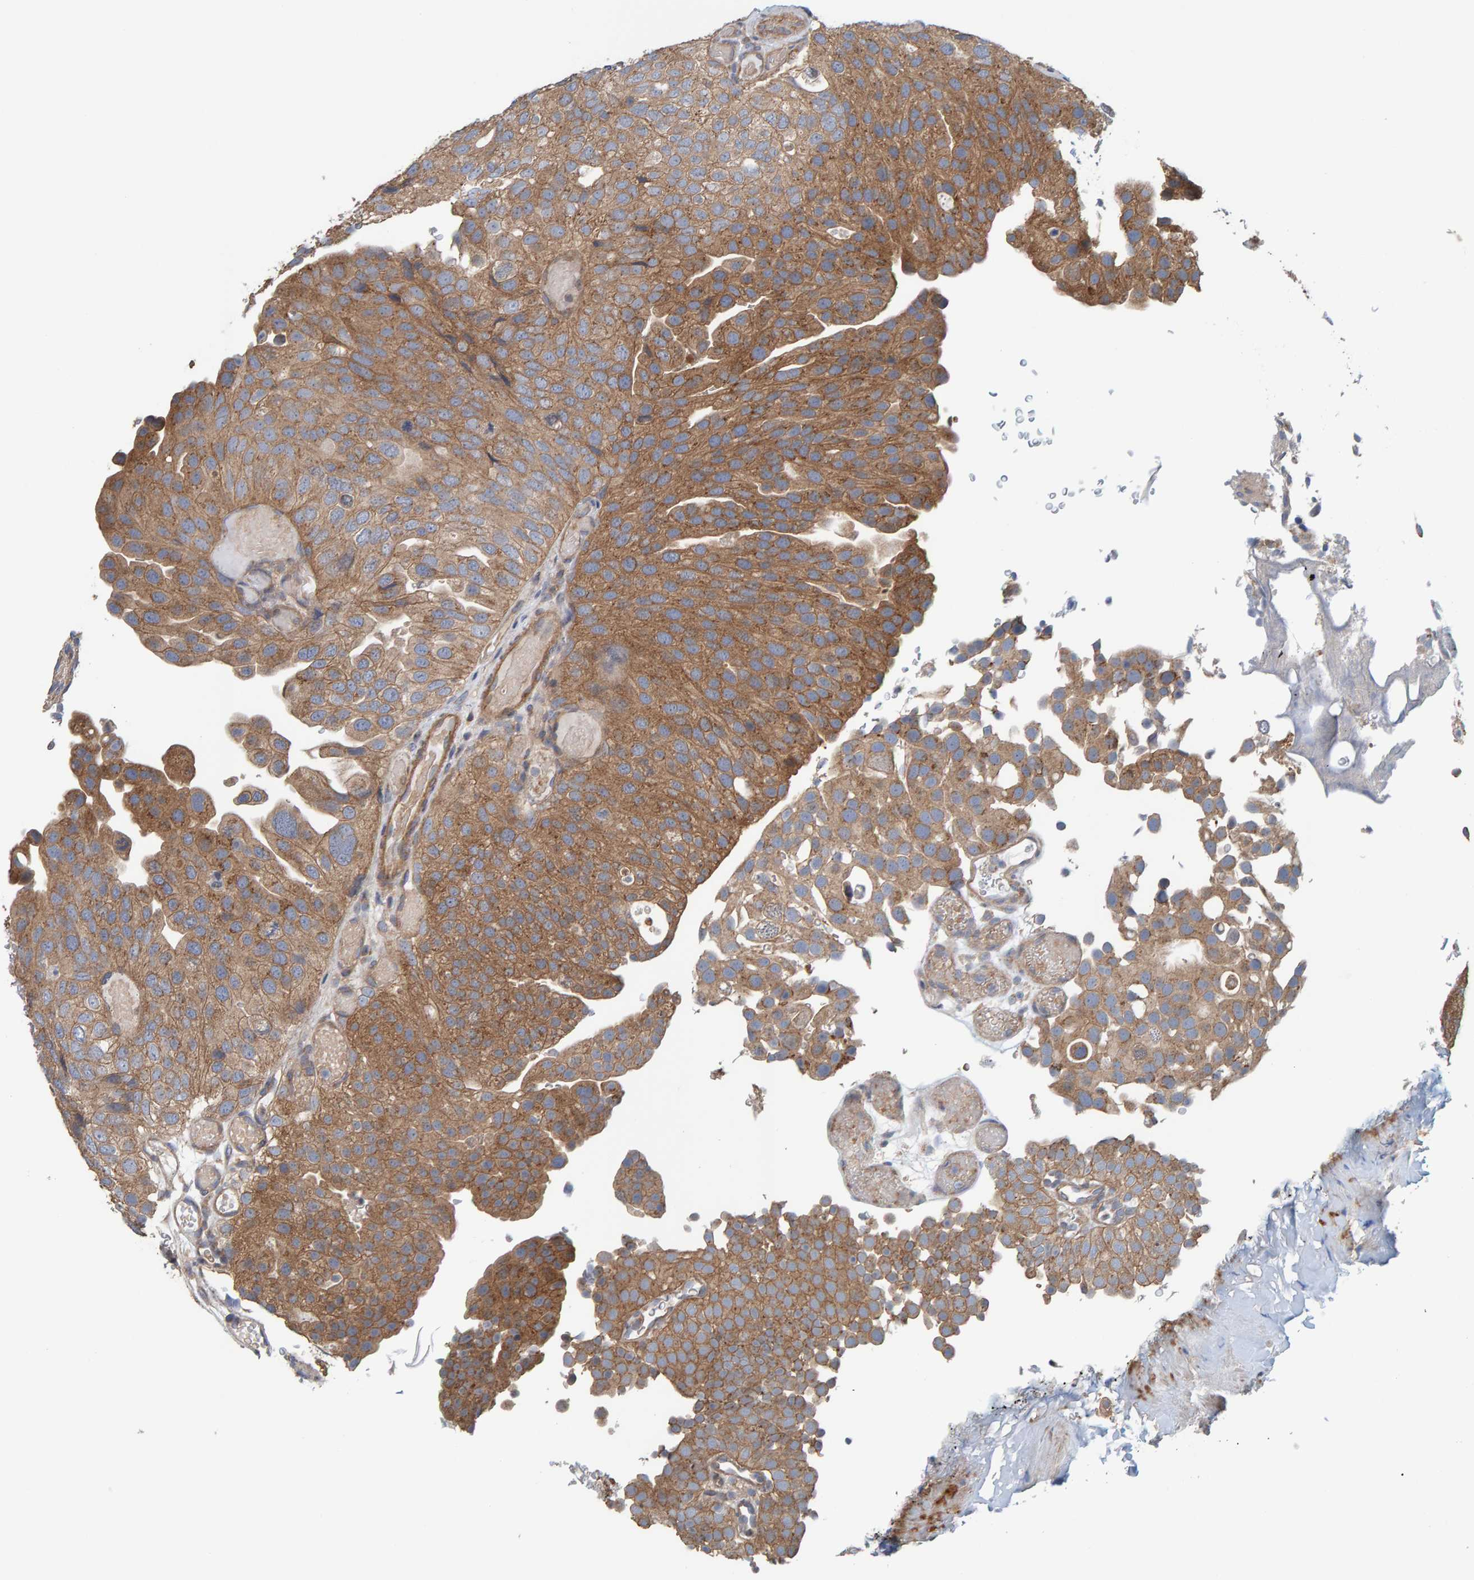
{"staining": {"intensity": "moderate", "quantity": ">75%", "location": "cytoplasmic/membranous"}, "tissue": "urothelial cancer", "cell_type": "Tumor cells", "image_type": "cancer", "snomed": [{"axis": "morphology", "description": "Urothelial carcinoma, Low grade"}, {"axis": "topography", "description": "Urinary bladder"}], "caption": "A micrograph showing moderate cytoplasmic/membranous positivity in about >75% of tumor cells in urothelial cancer, as visualized by brown immunohistochemical staining.", "gene": "UBAP1", "patient": {"sex": "male", "age": 78}}